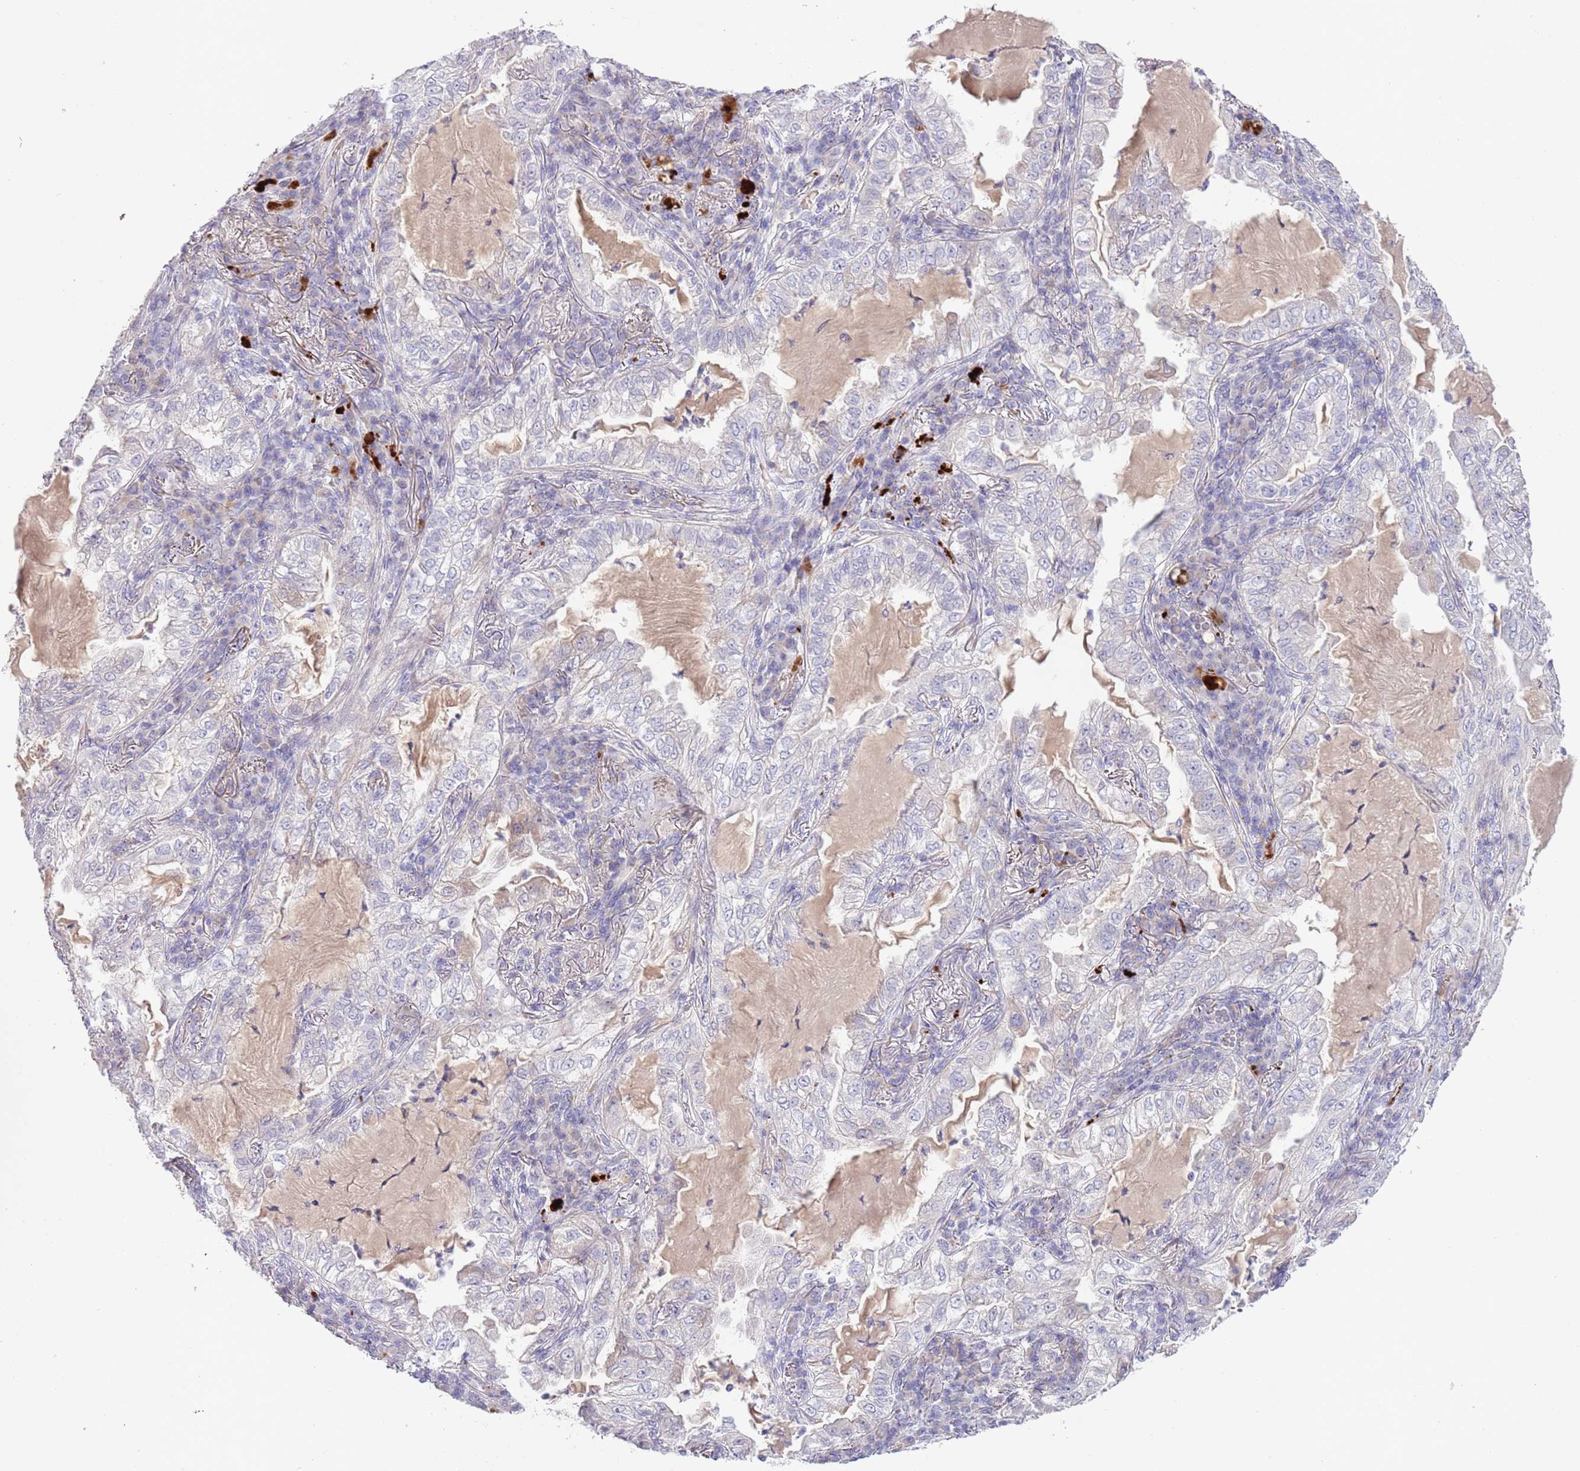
{"staining": {"intensity": "negative", "quantity": "none", "location": "none"}, "tissue": "lung cancer", "cell_type": "Tumor cells", "image_type": "cancer", "snomed": [{"axis": "morphology", "description": "Adenocarcinoma, NOS"}, {"axis": "topography", "description": "Lung"}], "caption": "The micrograph exhibits no significant expression in tumor cells of adenocarcinoma (lung). Nuclei are stained in blue.", "gene": "ABHD17A", "patient": {"sex": "female", "age": 73}}